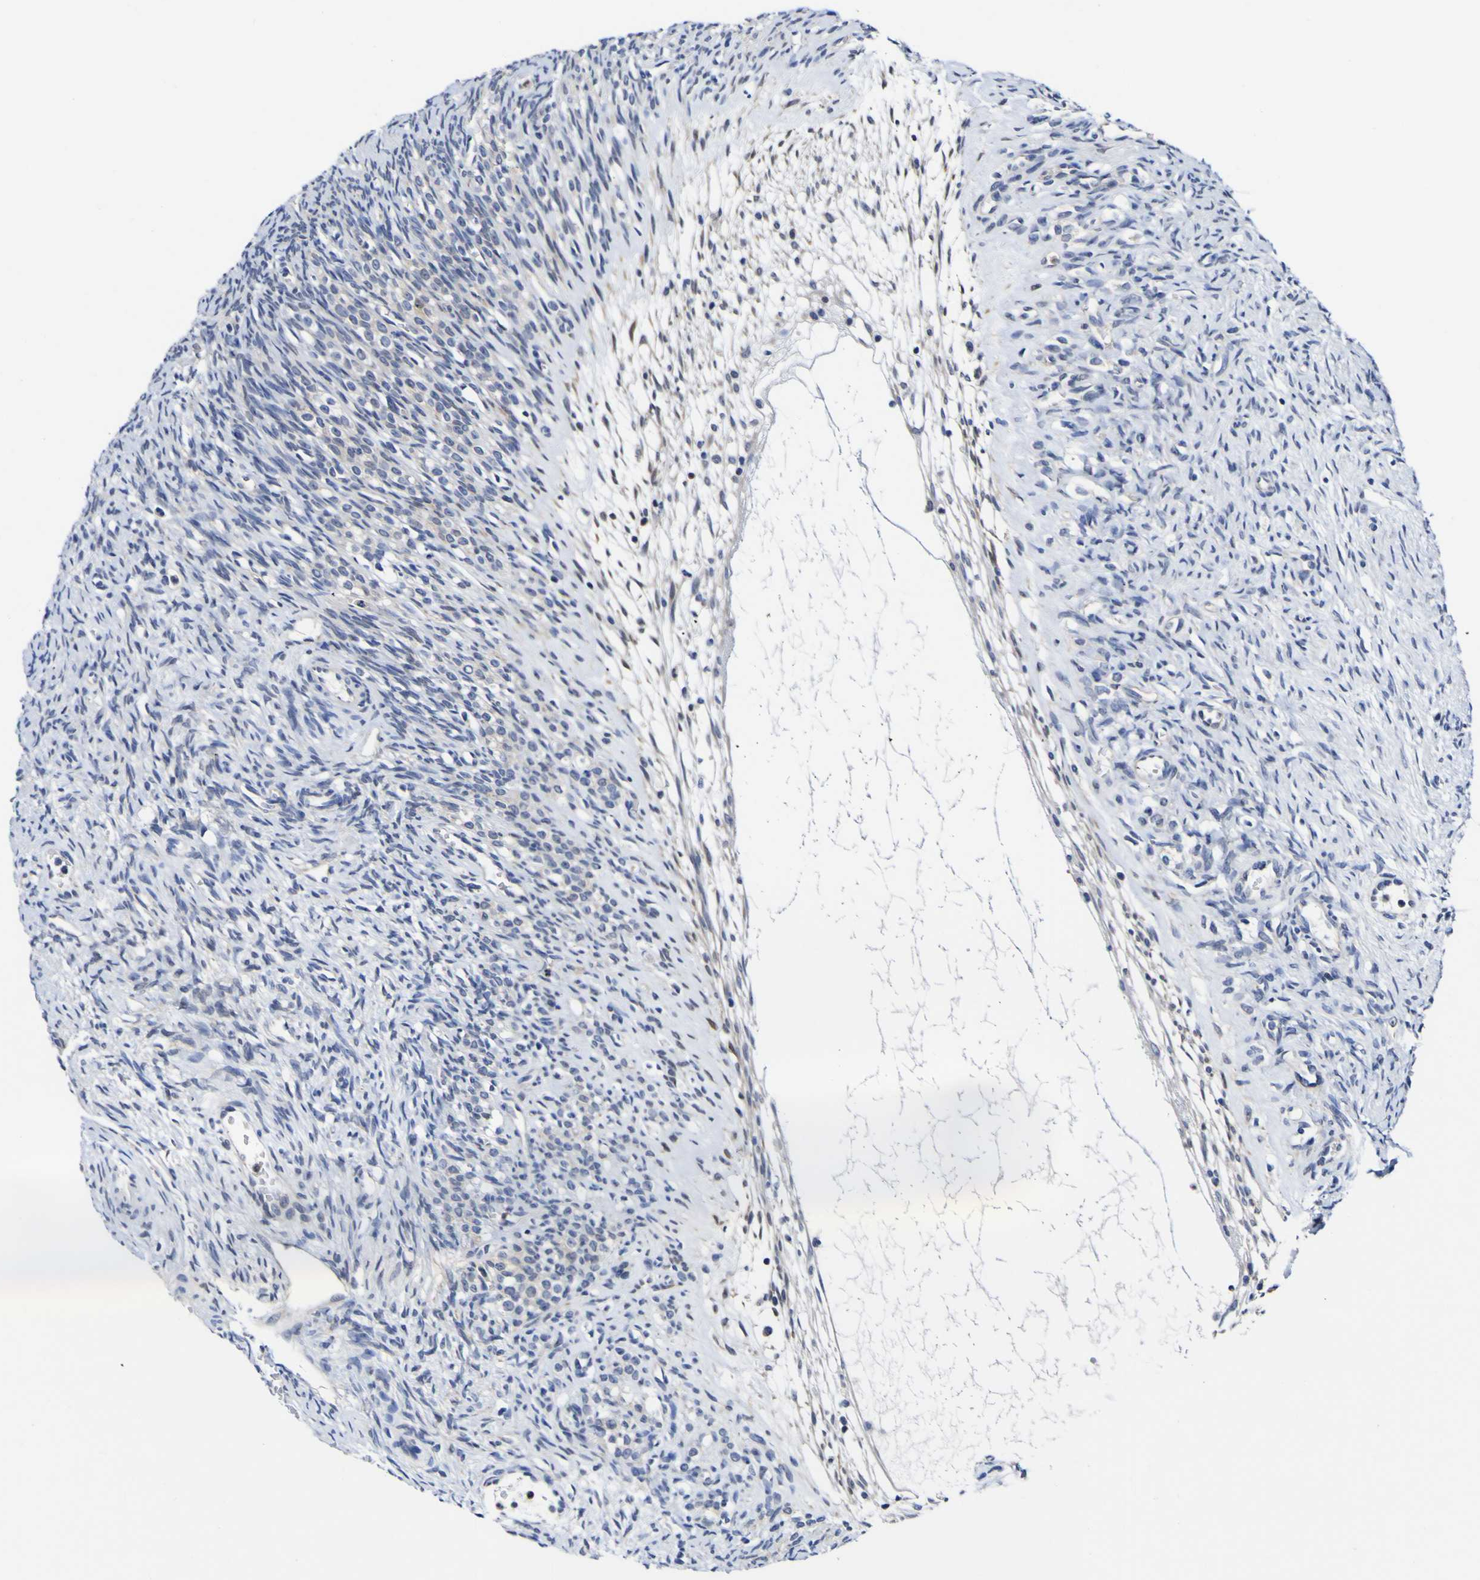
{"staining": {"intensity": "negative", "quantity": "none", "location": "none"}, "tissue": "ovary", "cell_type": "Ovarian stroma cells", "image_type": "normal", "snomed": [{"axis": "morphology", "description": "Normal tissue, NOS"}, {"axis": "topography", "description": "Ovary"}], "caption": "Human ovary stained for a protein using immunohistochemistry (IHC) demonstrates no positivity in ovarian stroma cells.", "gene": "CASP6", "patient": {"sex": "female", "age": 33}}